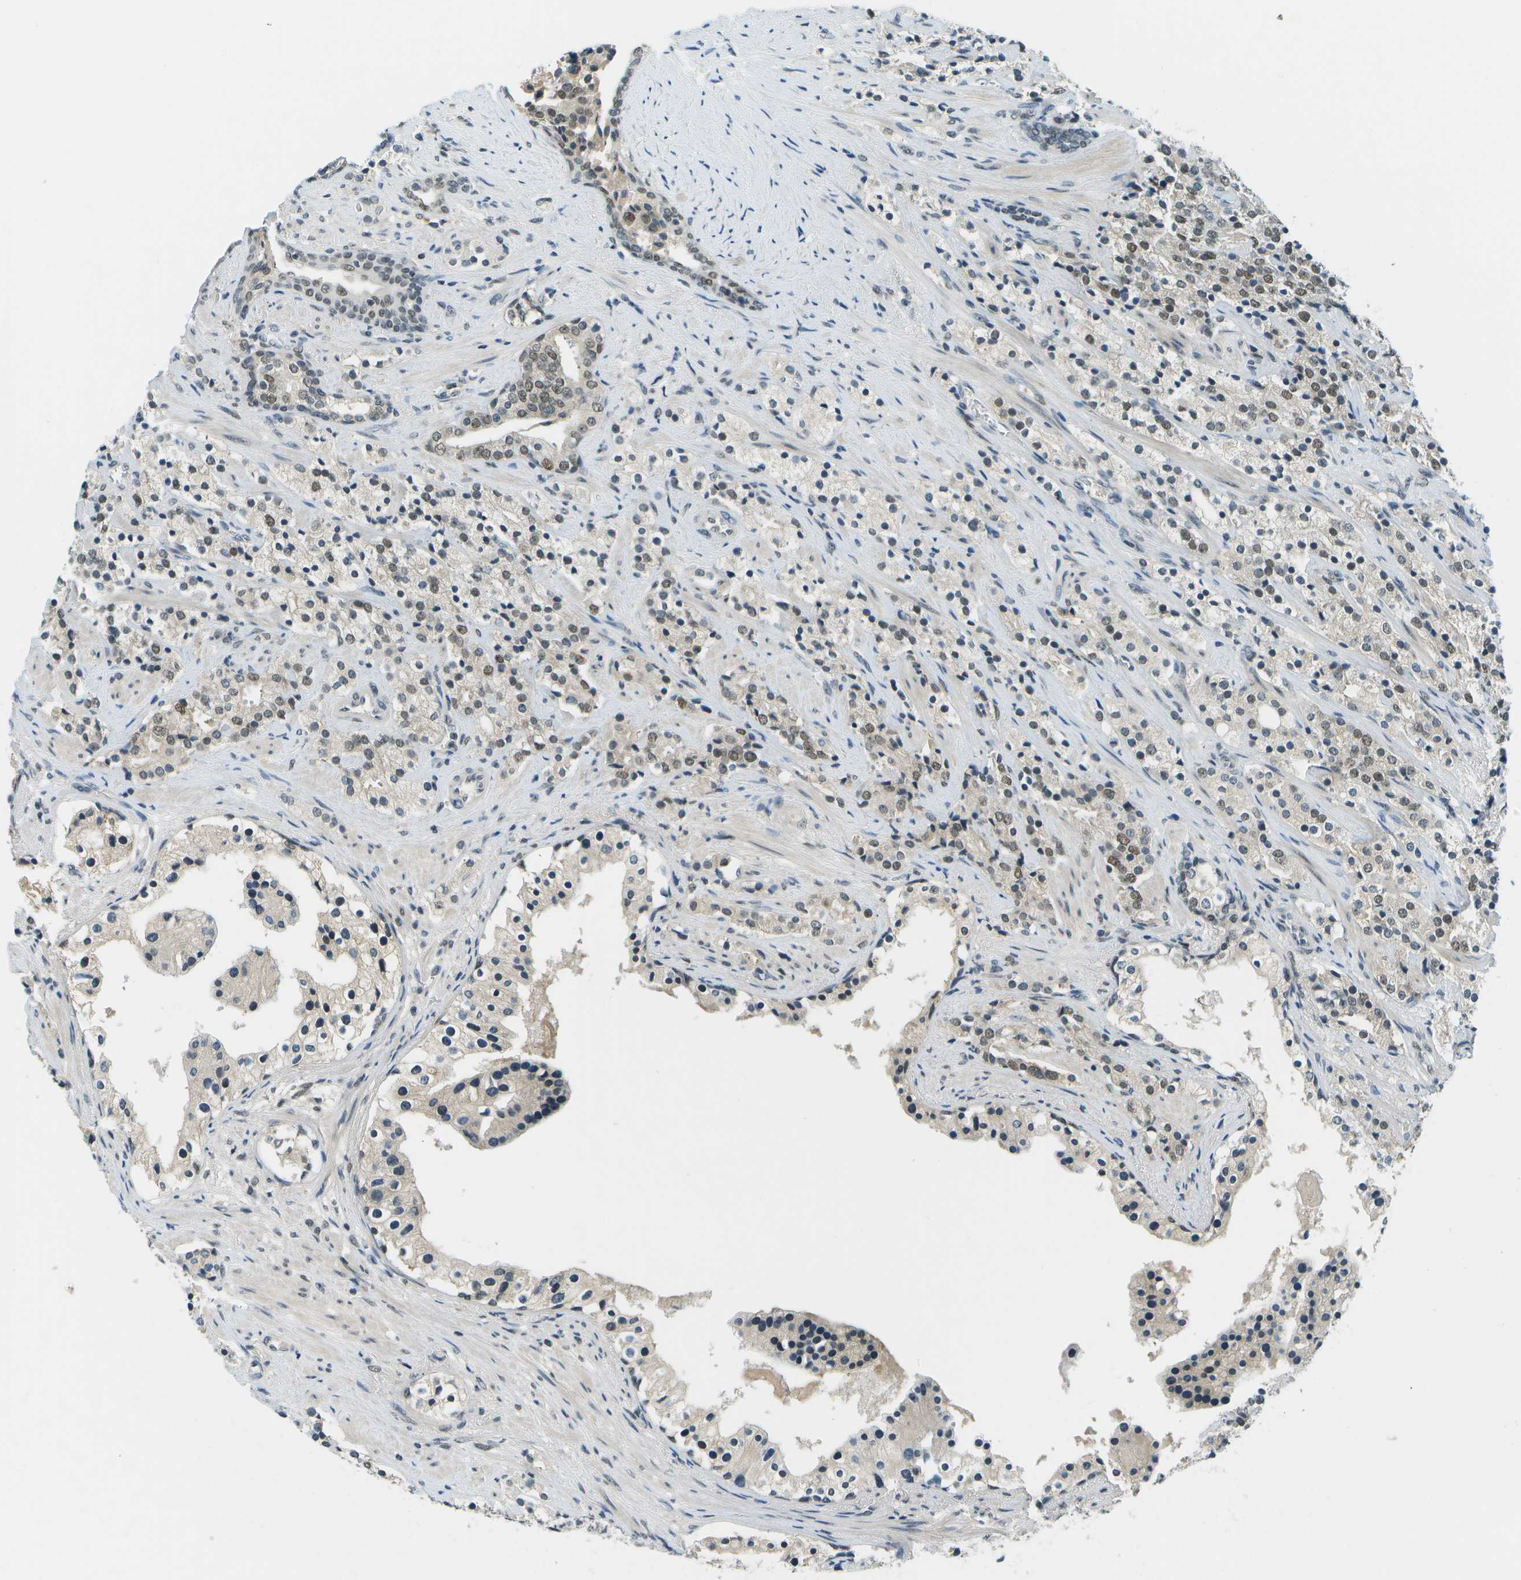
{"staining": {"intensity": "moderate", "quantity": ">75%", "location": "nuclear"}, "tissue": "prostate cancer", "cell_type": "Tumor cells", "image_type": "cancer", "snomed": [{"axis": "morphology", "description": "Adenocarcinoma, High grade"}, {"axis": "topography", "description": "Prostate"}], "caption": "Adenocarcinoma (high-grade) (prostate) tissue shows moderate nuclear staining in about >75% of tumor cells, visualized by immunohistochemistry.", "gene": "CBX5", "patient": {"sex": "male", "age": 71}}